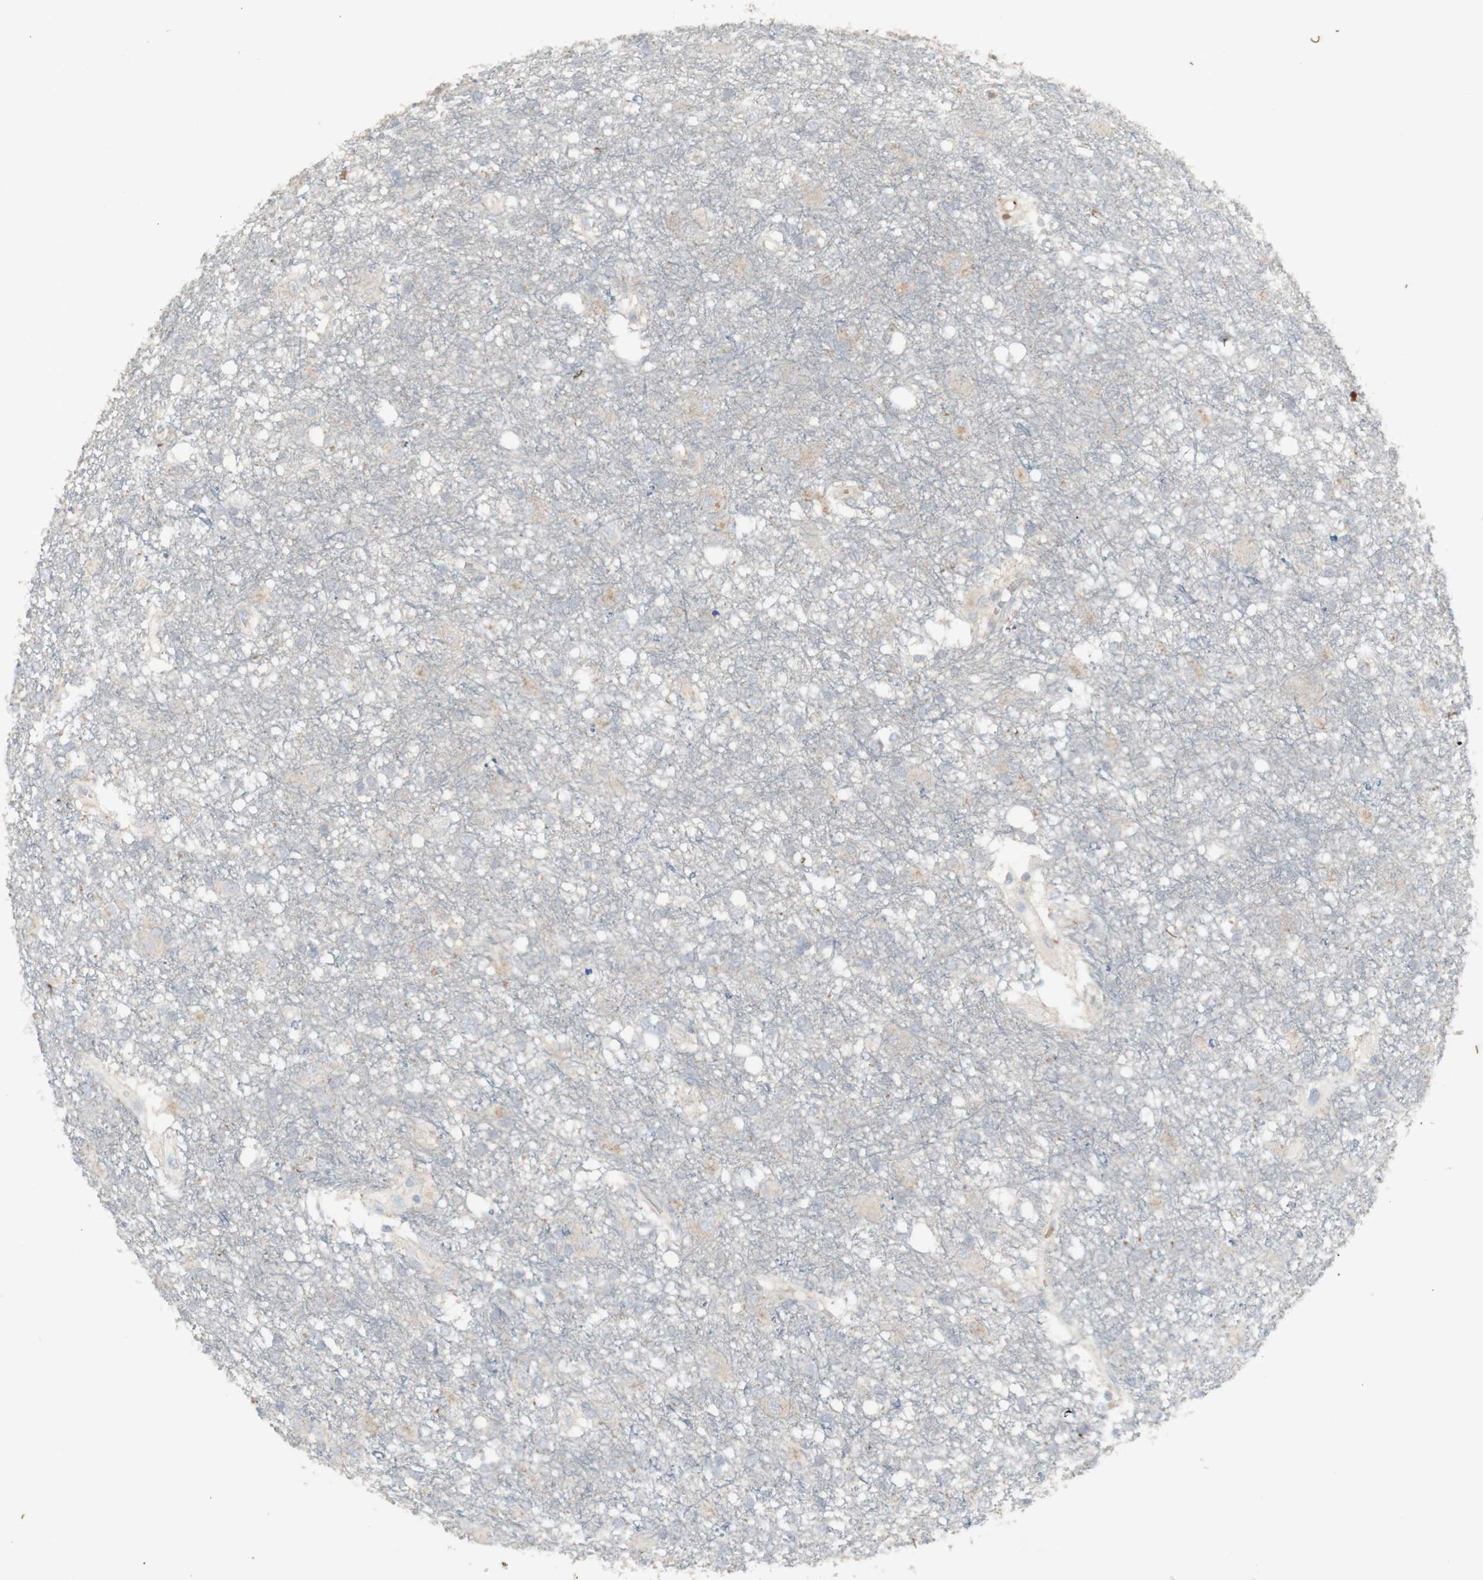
{"staining": {"intensity": "negative", "quantity": "none", "location": "none"}, "tissue": "glioma", "cell_type": "Tumor cells", "image_type": "cancer", "snomed": [{"axis": "morphology", "description": "Glioma, malignant, High grade"}, {"axis": "topography", "description": "Brain"}], "caption": "Immunohistochemistry photomicrograph of neoplastic tissue: malignant glioma (high-grade) stained with DAB (3,3'-diaminobenzidine) displays no significant protein positivity in tumor cells.", "gene": "INS", "patient": {"sex": "female", "age": 59}}